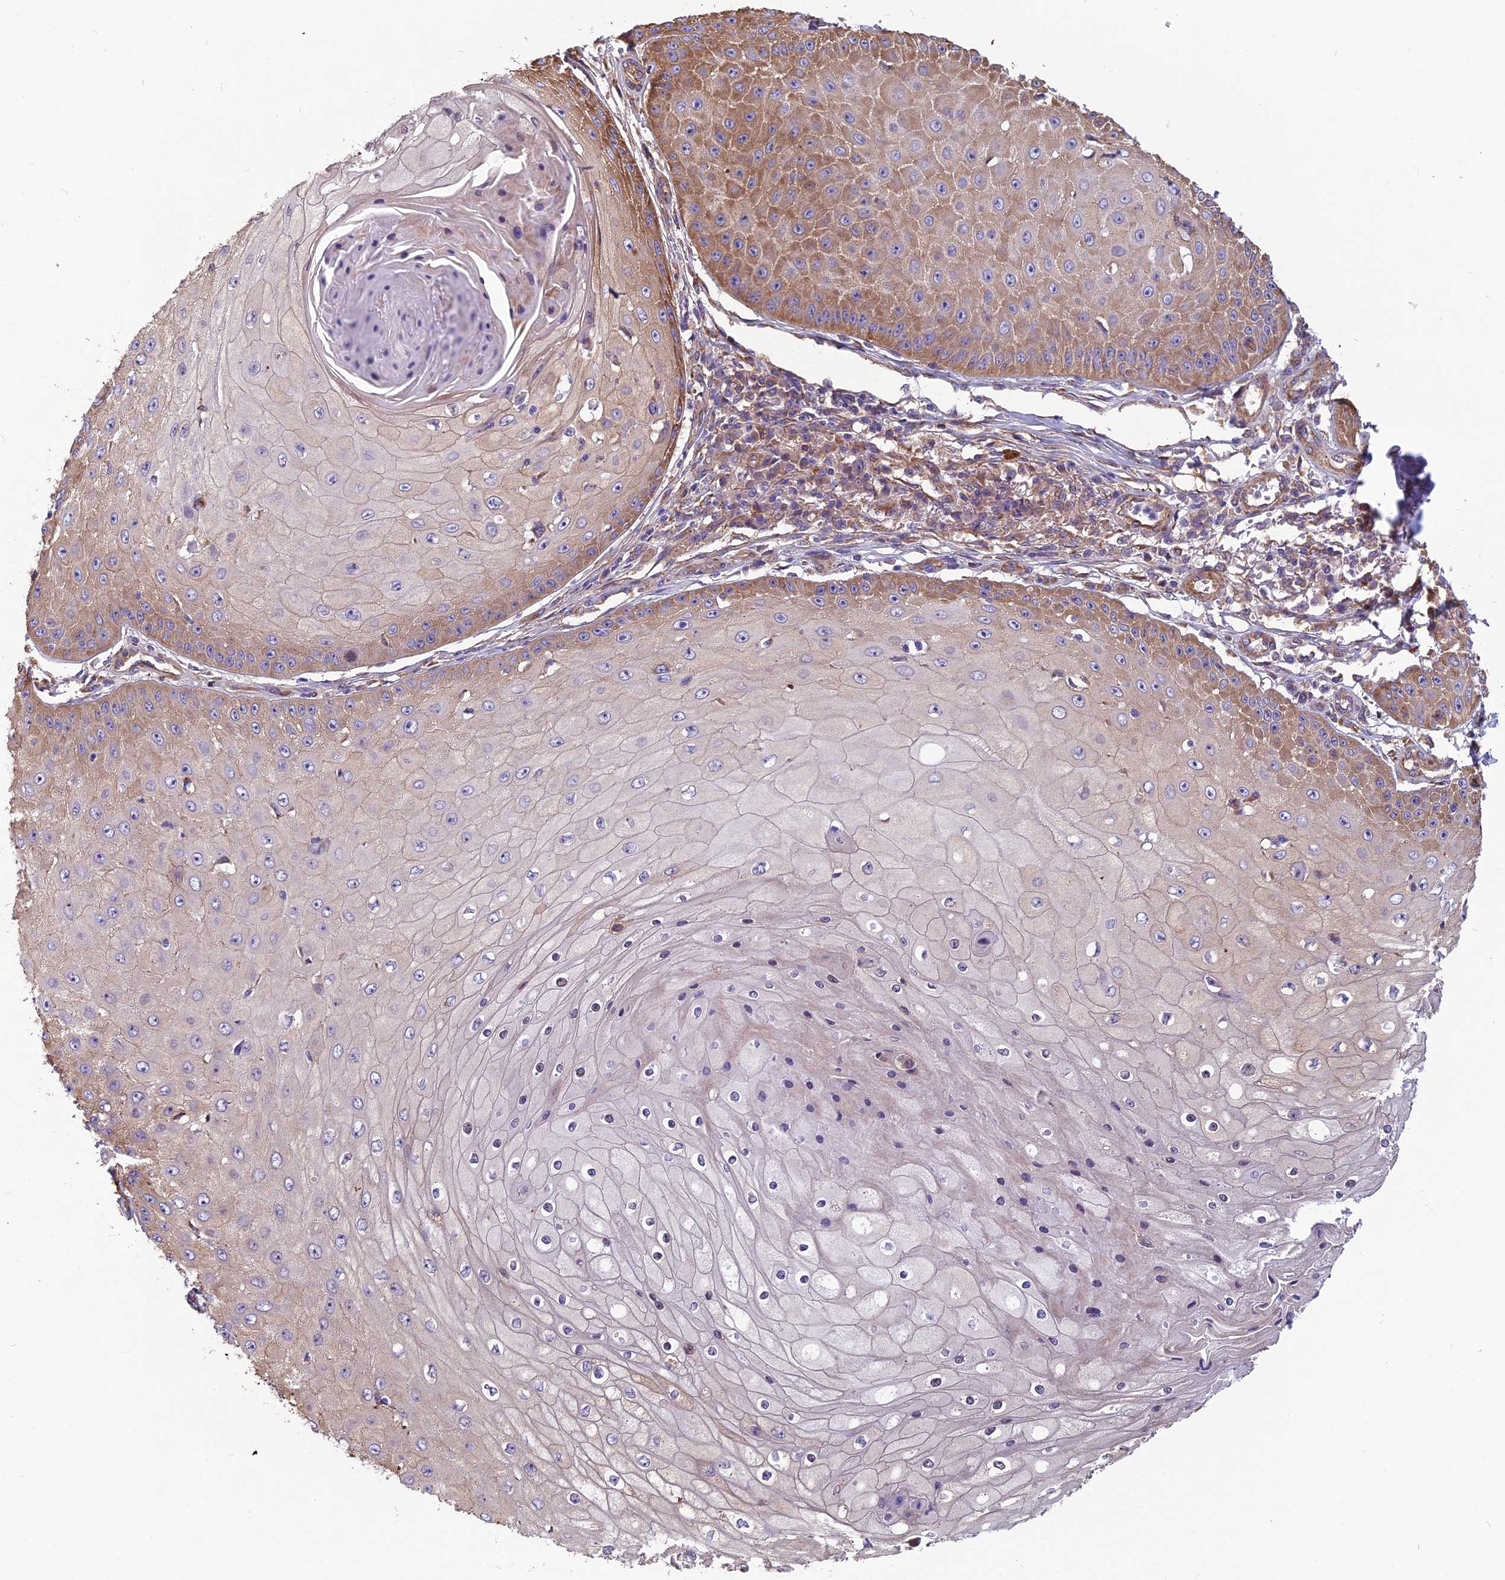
{"staining": {"intensity": "moderate", "quantity": "25%-75%", "location": "cytoplasmic/membranous"}, "tissue": "skin cancer", "cell_type": "Tumor cells", "image_type": "cancer", "snomed": [{"axis": "morphology", "description": "Squamous cell carcinoma, NOS"}, {"axis": "topography", "description": "Skin"}], "caption": "About 25%-75% of tumor cells in human skin cancer exhibit moderate cytoplasmic/membranous protein positivity as visualized by brown immunohistochemical staining.", "gene": "SPDL1", "patient": {"sex": "male", "age": 70}}